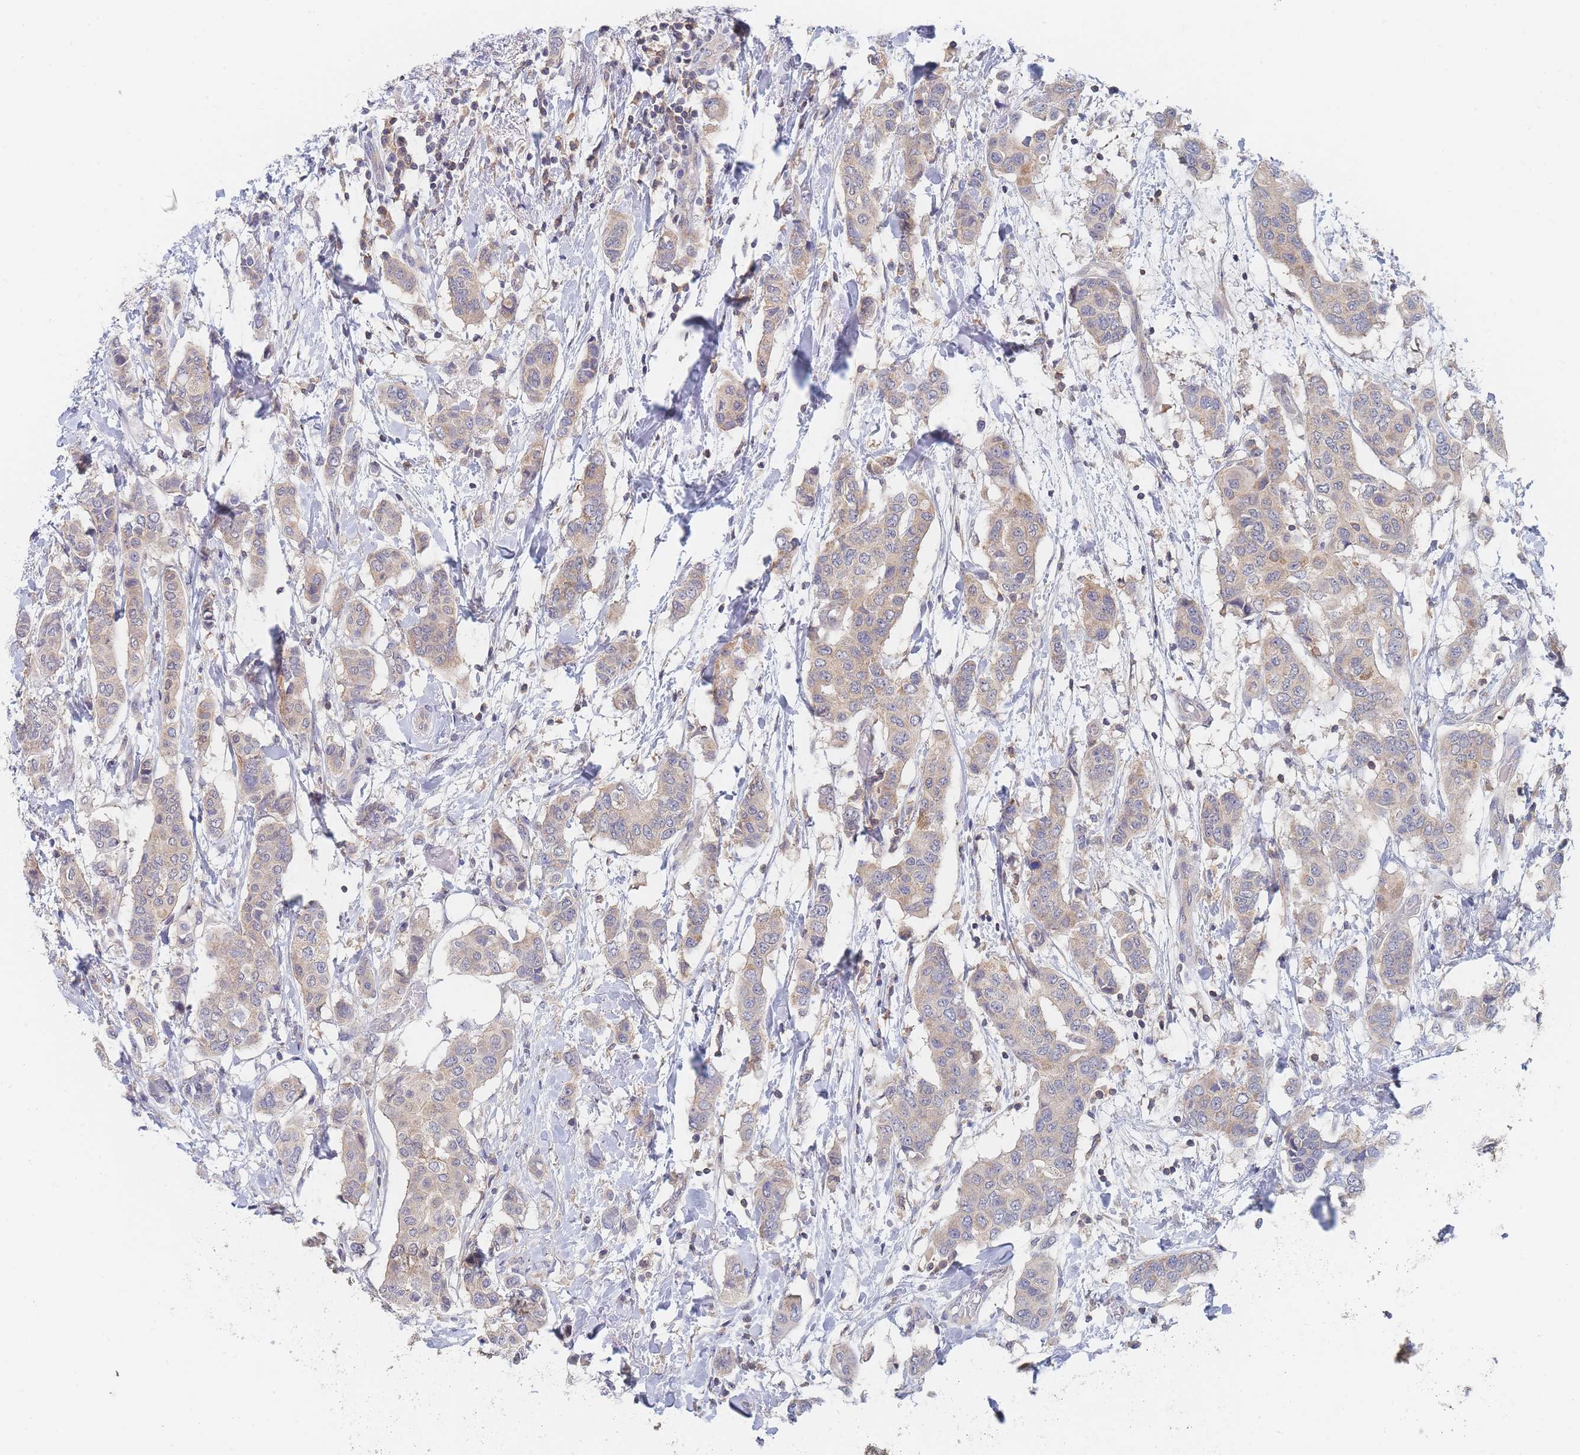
{"staining": {"intensity": "weak", "quantity": ">75%", "location": "cytoplasmic/membranous"}, "tissue": "breast cancer", "cell_type": "Tumor cells", "image_type": "cancer", "snomed": [{"axis": "morphology", "description": "Lobular carcinoma"}, {"axis": "topography", "description": "Breast"}], "caption": "A brown stain highlights weak cytoplasmic/membranous expression of a protein in breast cancer tumor cells.", "gene": "PPP6C", "patient": {"sex": "female", "age": 51}}